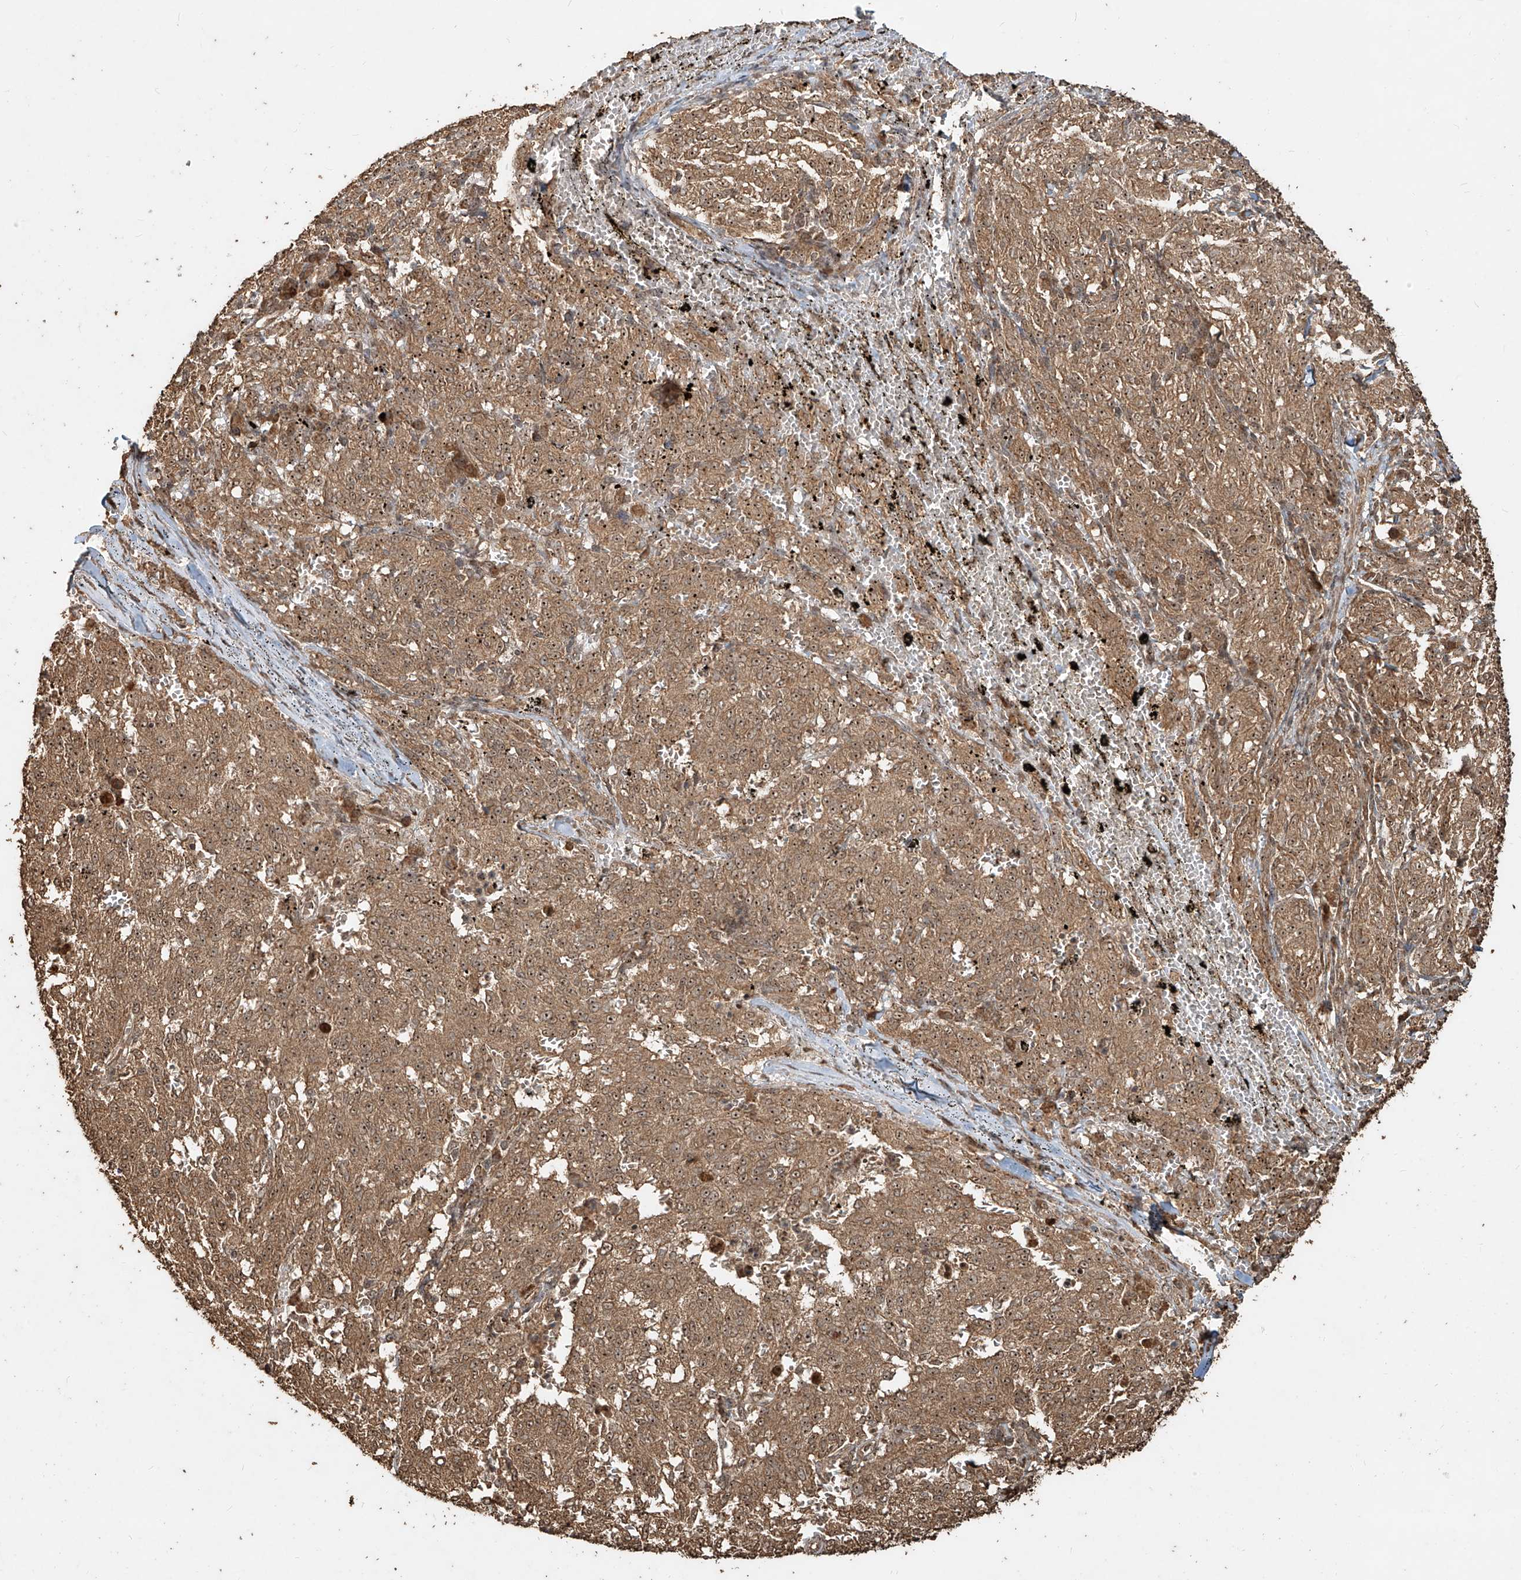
{"staining": {"intensity": "moderate", "quantity": ">75%", "location": "cytoplasmic/membranous,nuclear"}, "tissue": "melanoma", "cell_type": "Tumor cells", "image_type": "cancer", "snomed": [{"axis": "morphology", "description": "Malignant melanoma, NOS"}, {"axis": "topography", "description": "Skin"}], "caption": "IHC image of malignant melanoma stained for a protein (brown), which shows medium levels of moderate cytoplasmic/membranous and nuclear positivity in approximately >75% of tumor cells.", "gene": "ZNF660", "patient": {"sex": "female", "age": 72}}